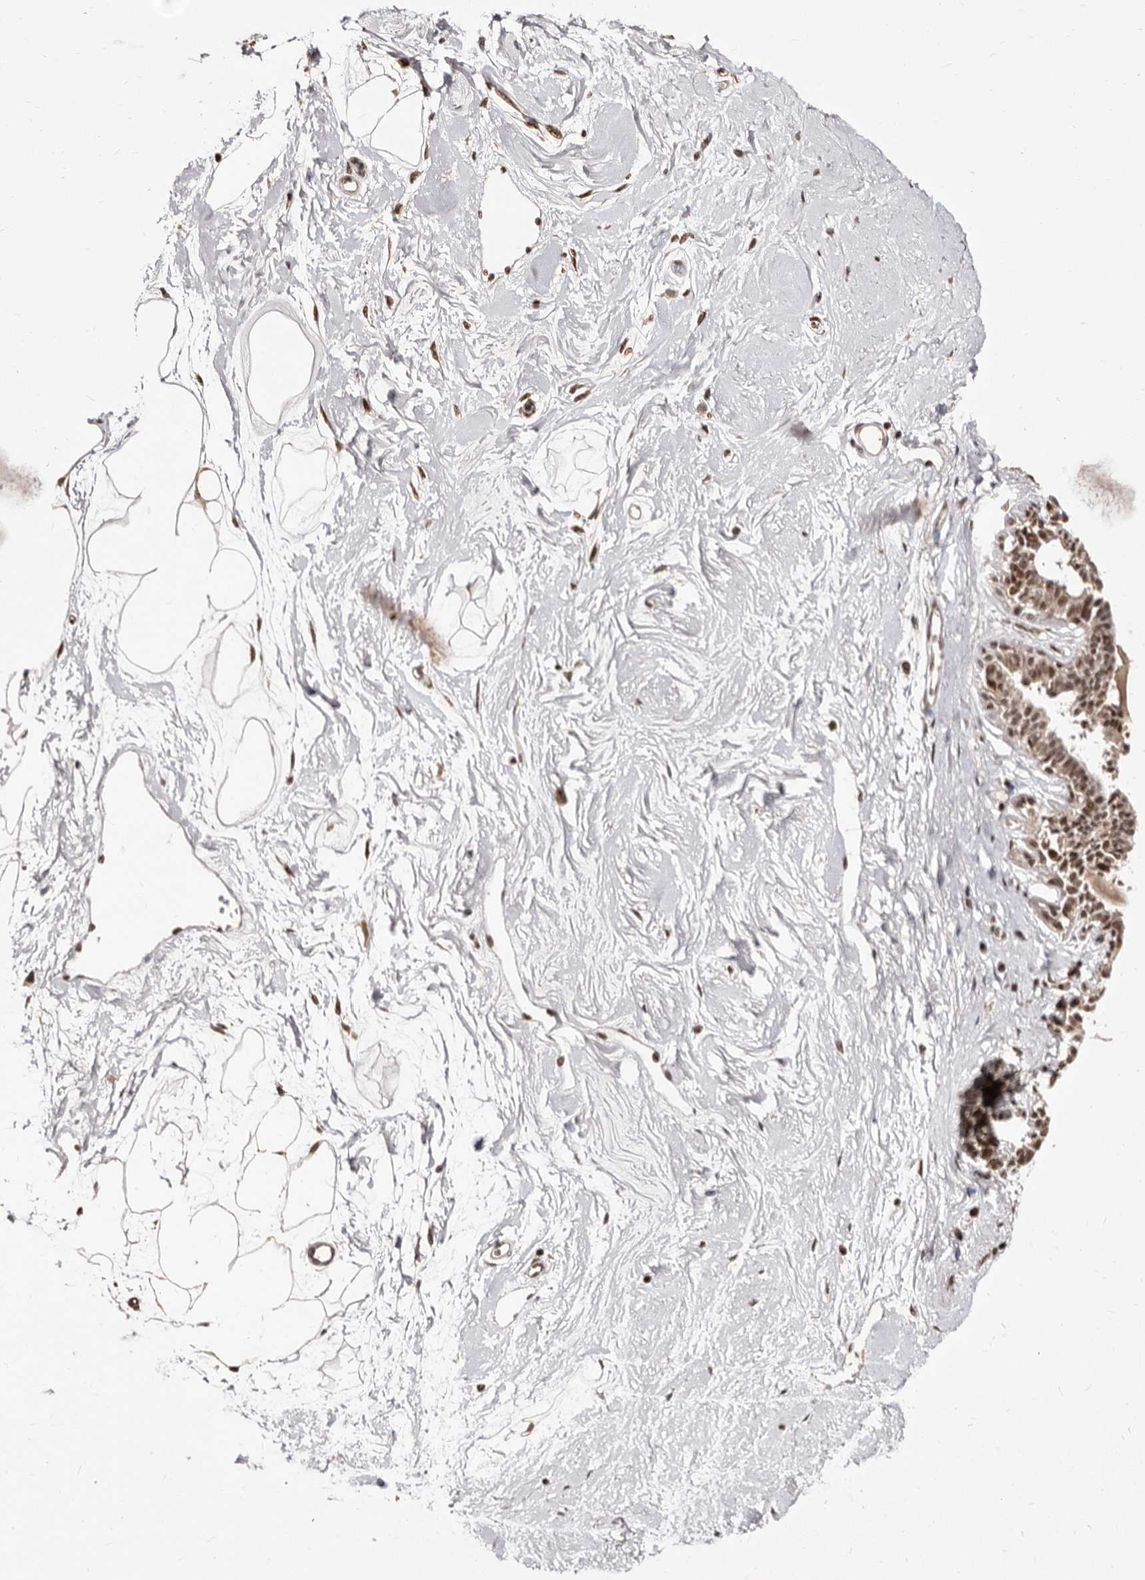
{"staining": {"intensity": "strong", "quantity": ">75%", "location": "cytoplasmic/membranous,nuclear"}, "tissue": "breast", "cell_type": "Adipocytes", "image_type": "normal", "snomed": [{"axis": "morphology", "description": "Normal tissue, NOS"}, {"axis": "topography", "description": "Breast"}], "caption": "The photomicrograph displays immunohistochemical staining of normal breast. There is strong cytoplasmic/membranous,nuclear staining is present in about >75% of adipocytes.", "gene": "ANAPC11", "patient": {"sex": "female", "age": 45}}